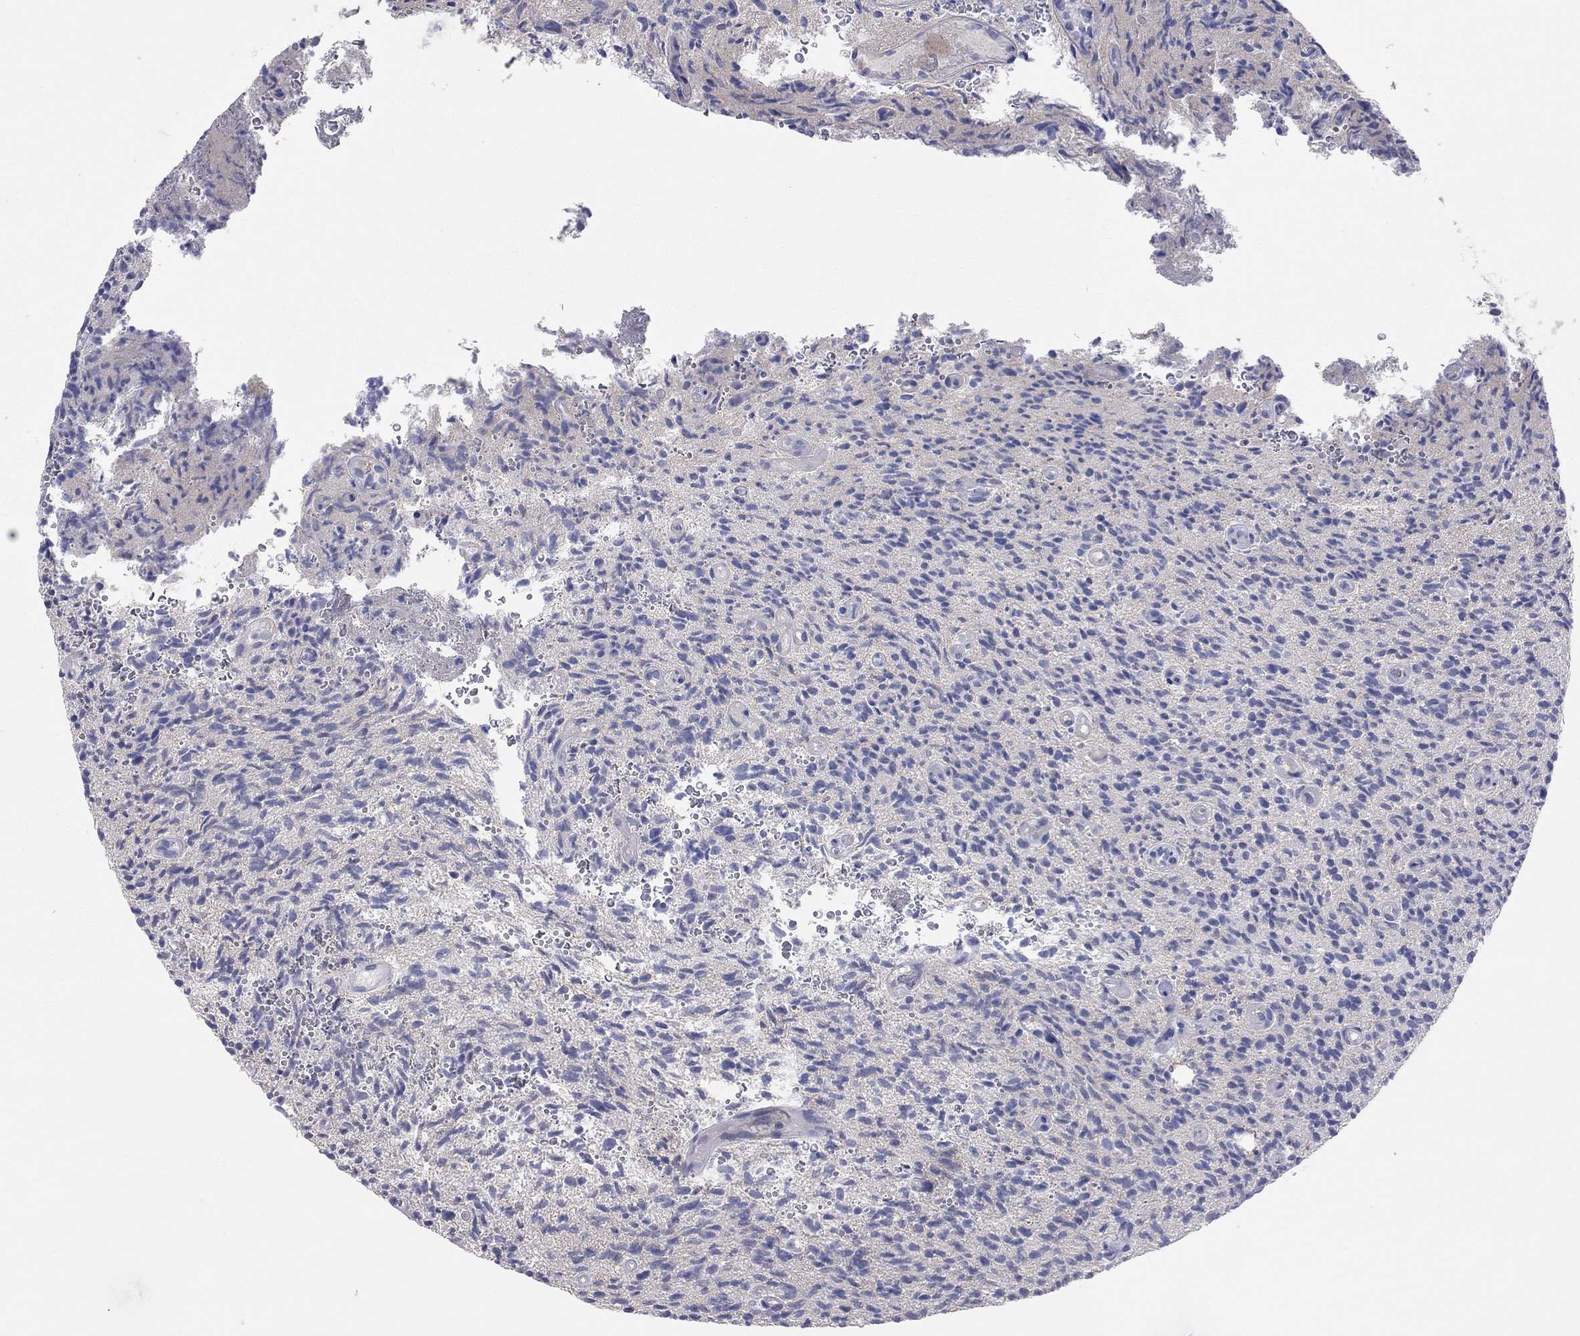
{"staining": {"intensity": "negative", "quantity": "none", "location": "none"}, "tissue": "glioma", "cell_type": "Tumor cells", "image_type": "cancer", "snomed": [{"axis": "morphology", "description": "Glioma, malignant, High grade"}, {"axis": "topography", "description": "Brain"}], "caption": "IHC micrograph of neoplastic tissue: glioma stained with DAB shows no significant protein positivity in tumor cells.", "gene": "KCNB1", "patient": {"sex": "male", "age": 64}}